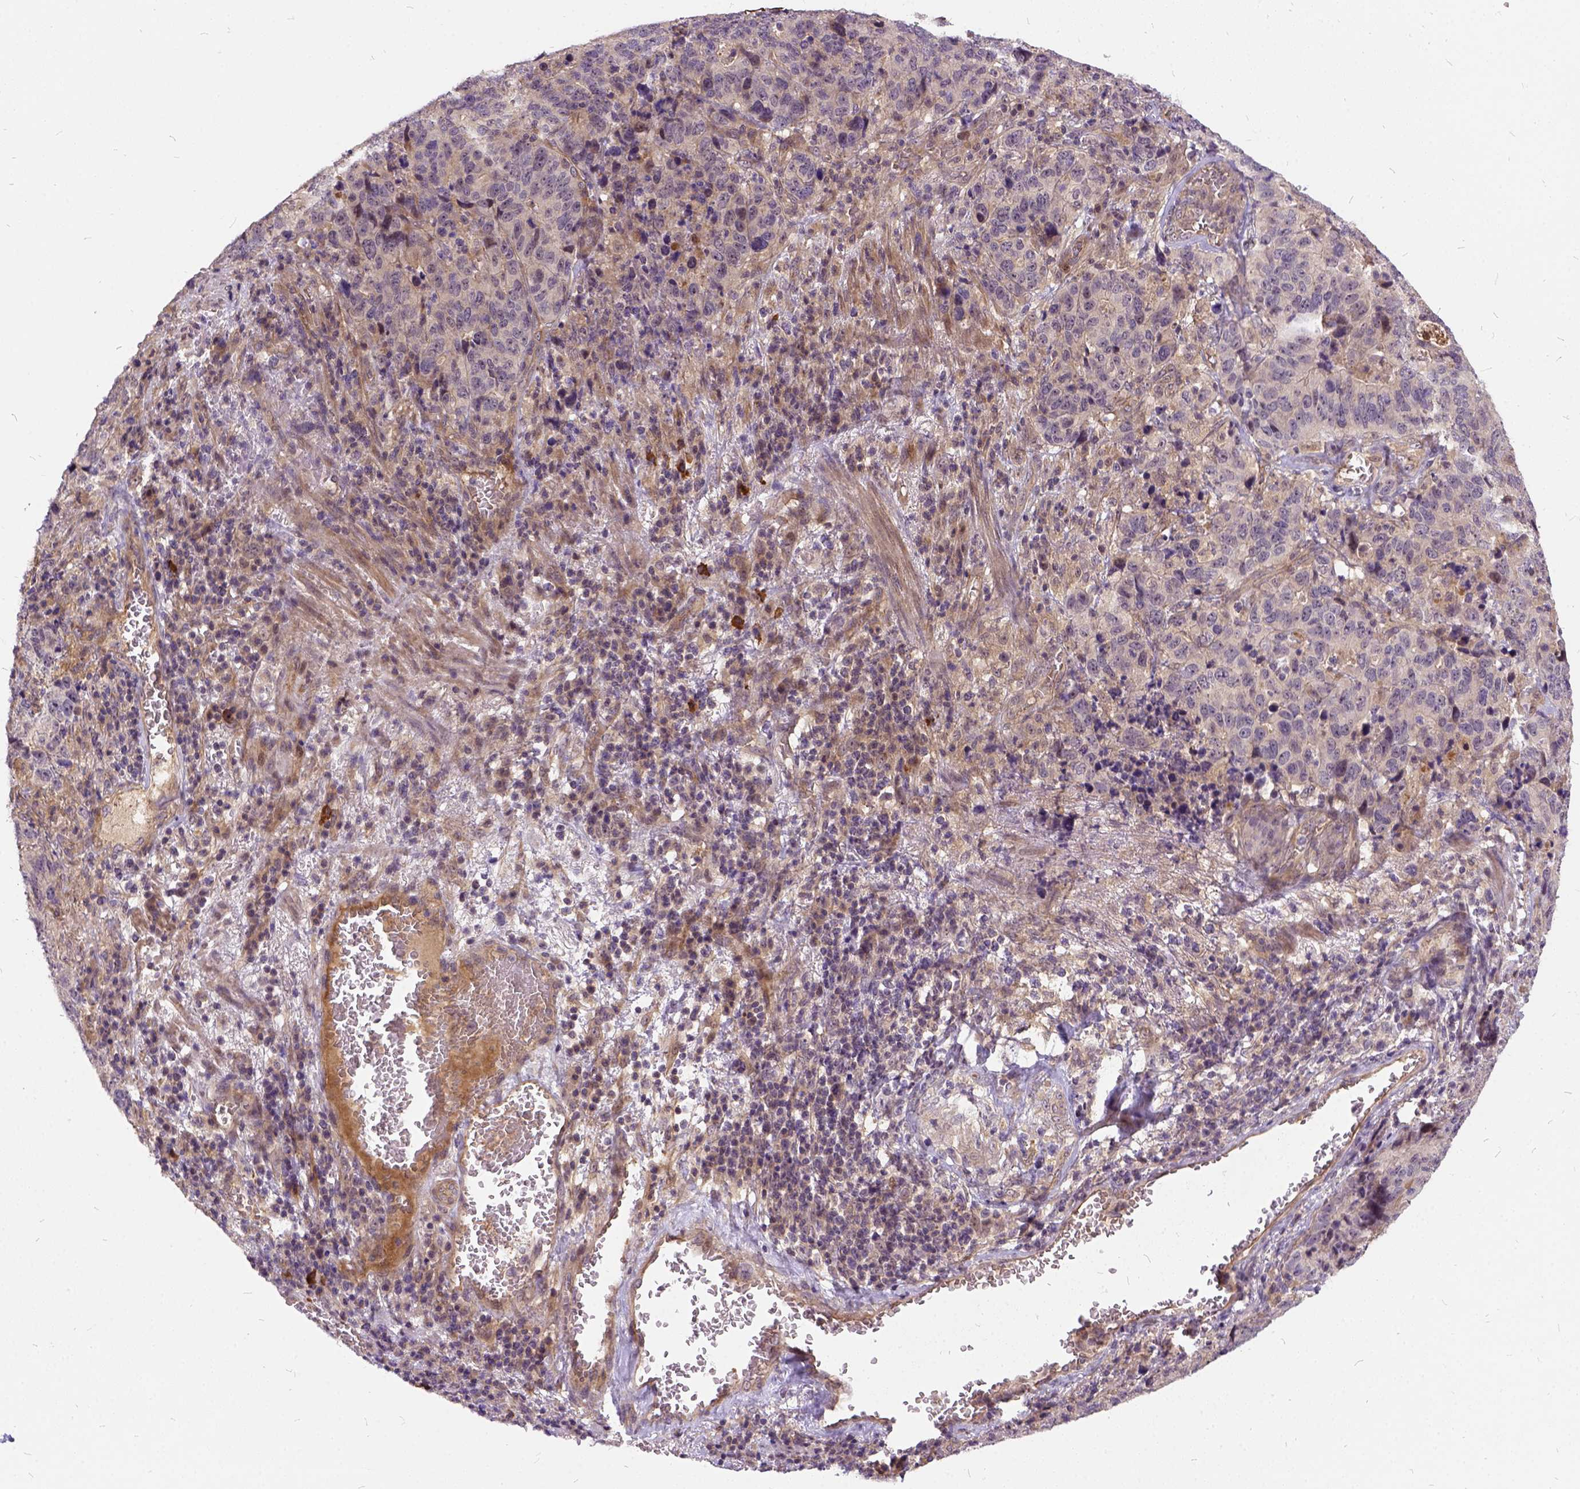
{"staining": {"intensity": "negative", "quantity": "none", "location": "none"}, "tissue": "stomach cancer", "cell_type": "Tumor cells", "image_type": "cancer", "snomed": [{"axis": "morphology", "description": "Adenocarcinoma, NOS"}, {"axis": "topography", "description": "Stomach, upper"}], "caption": "Immunohistochemical staining of human adenocarcinoma (stomach) displays no significant expression in tumor cells.", "gene": "ILRUN", "patient": {"sex": "female", "age": 67}}